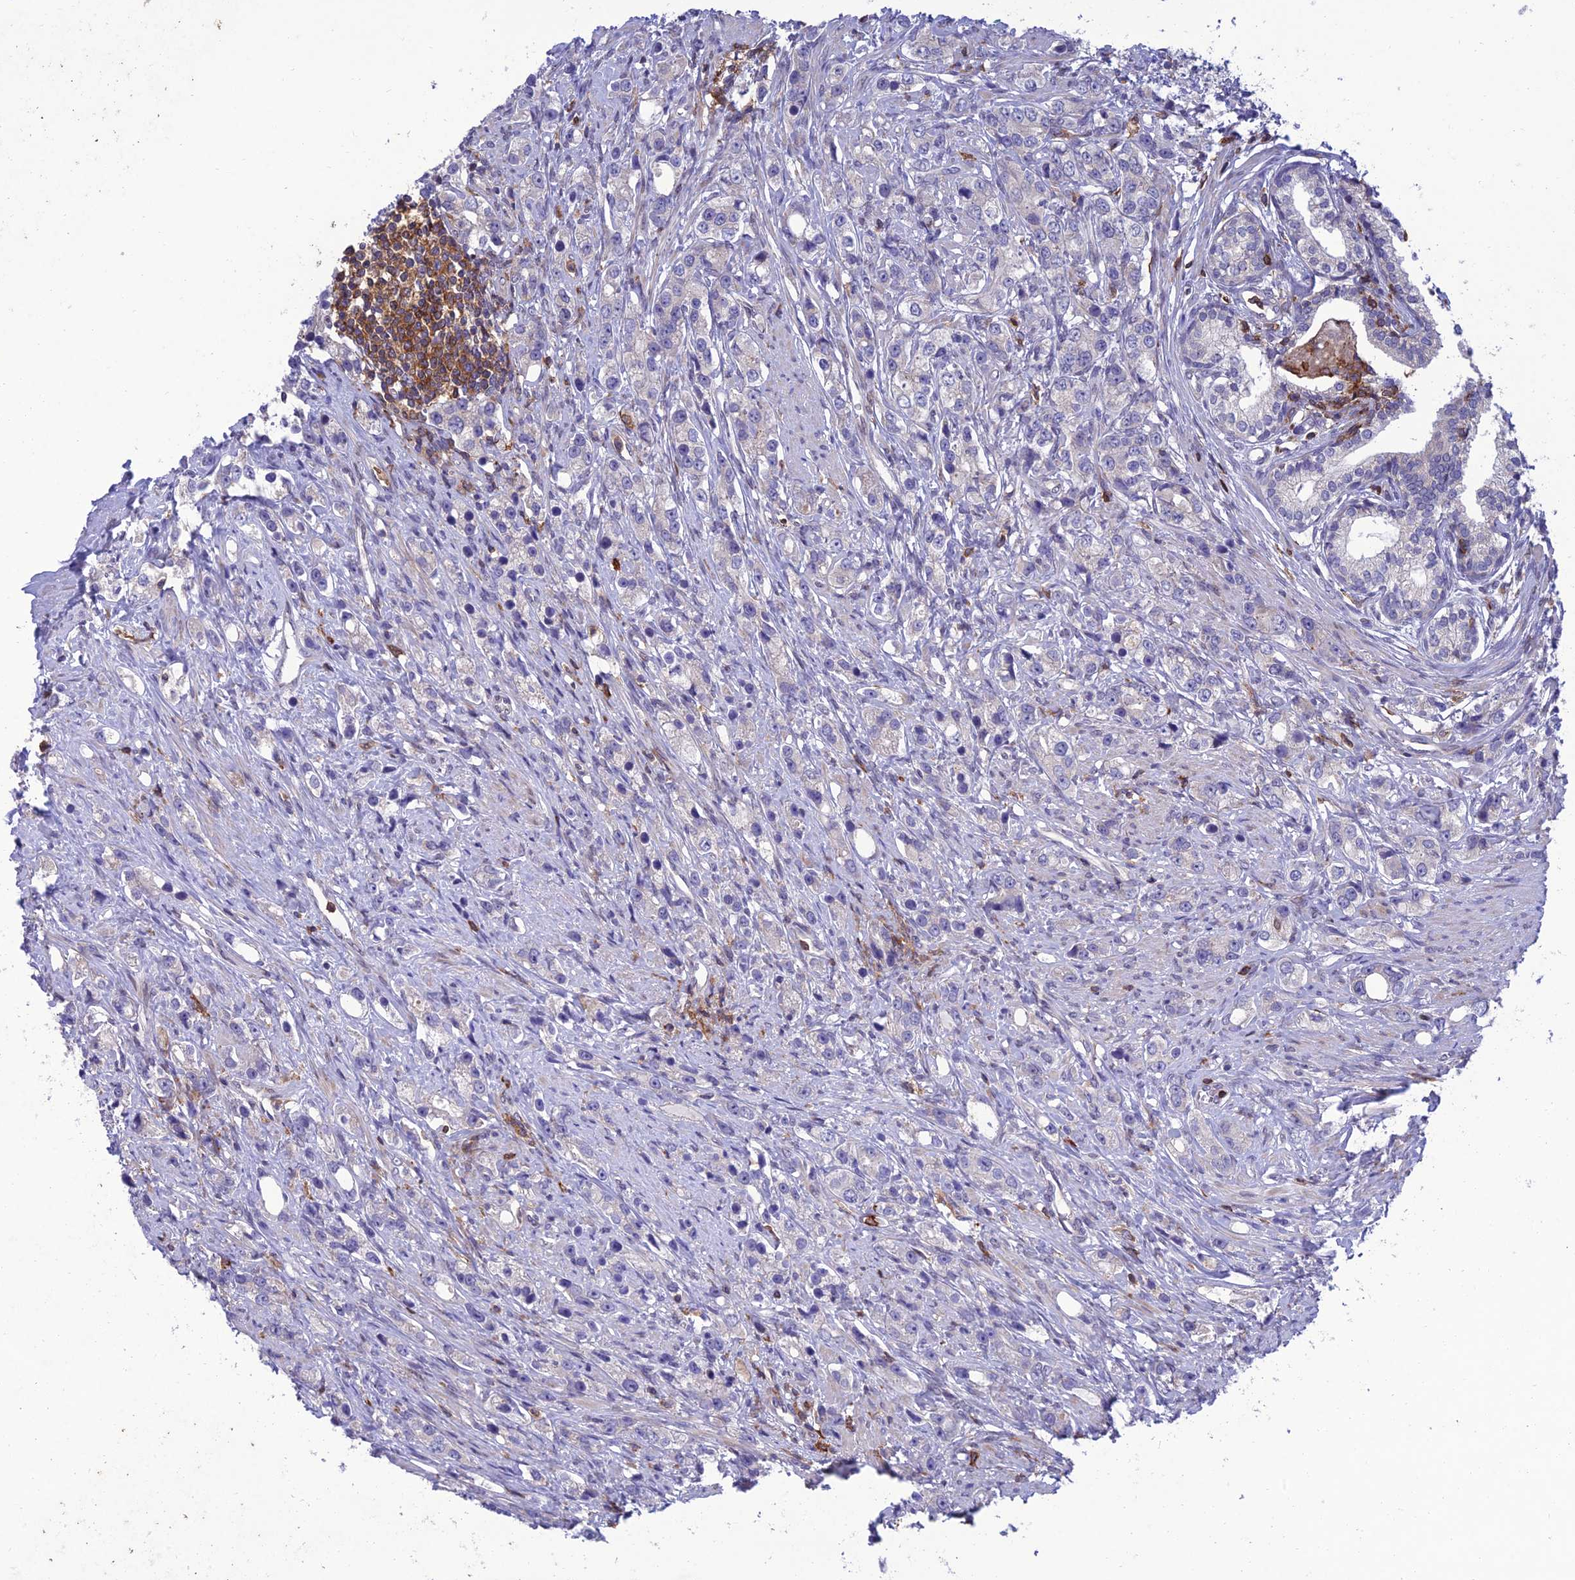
{"staining": {"intensity": "negative", "quantity": "none", "location": "none"}, "tissue": "prostate cancer", "cell_type": "Tumor cells", "image_type": "cancer", "snomed": [{"axis": "morphology", "description": "Adenocarcinoma, High grade"}, {"axis": "topography", "description": "Prostate"}], "caption": "An immunohistochemistry (IHC) photomicrograph of adenocarcinoma (high-grade) (prostate) is shown. There is no staining in tumor cells of adenocarcinoma (high-grade) (prostate).", "gene": "FAM76A", "patient": {"sex": "male", "age": 63}}